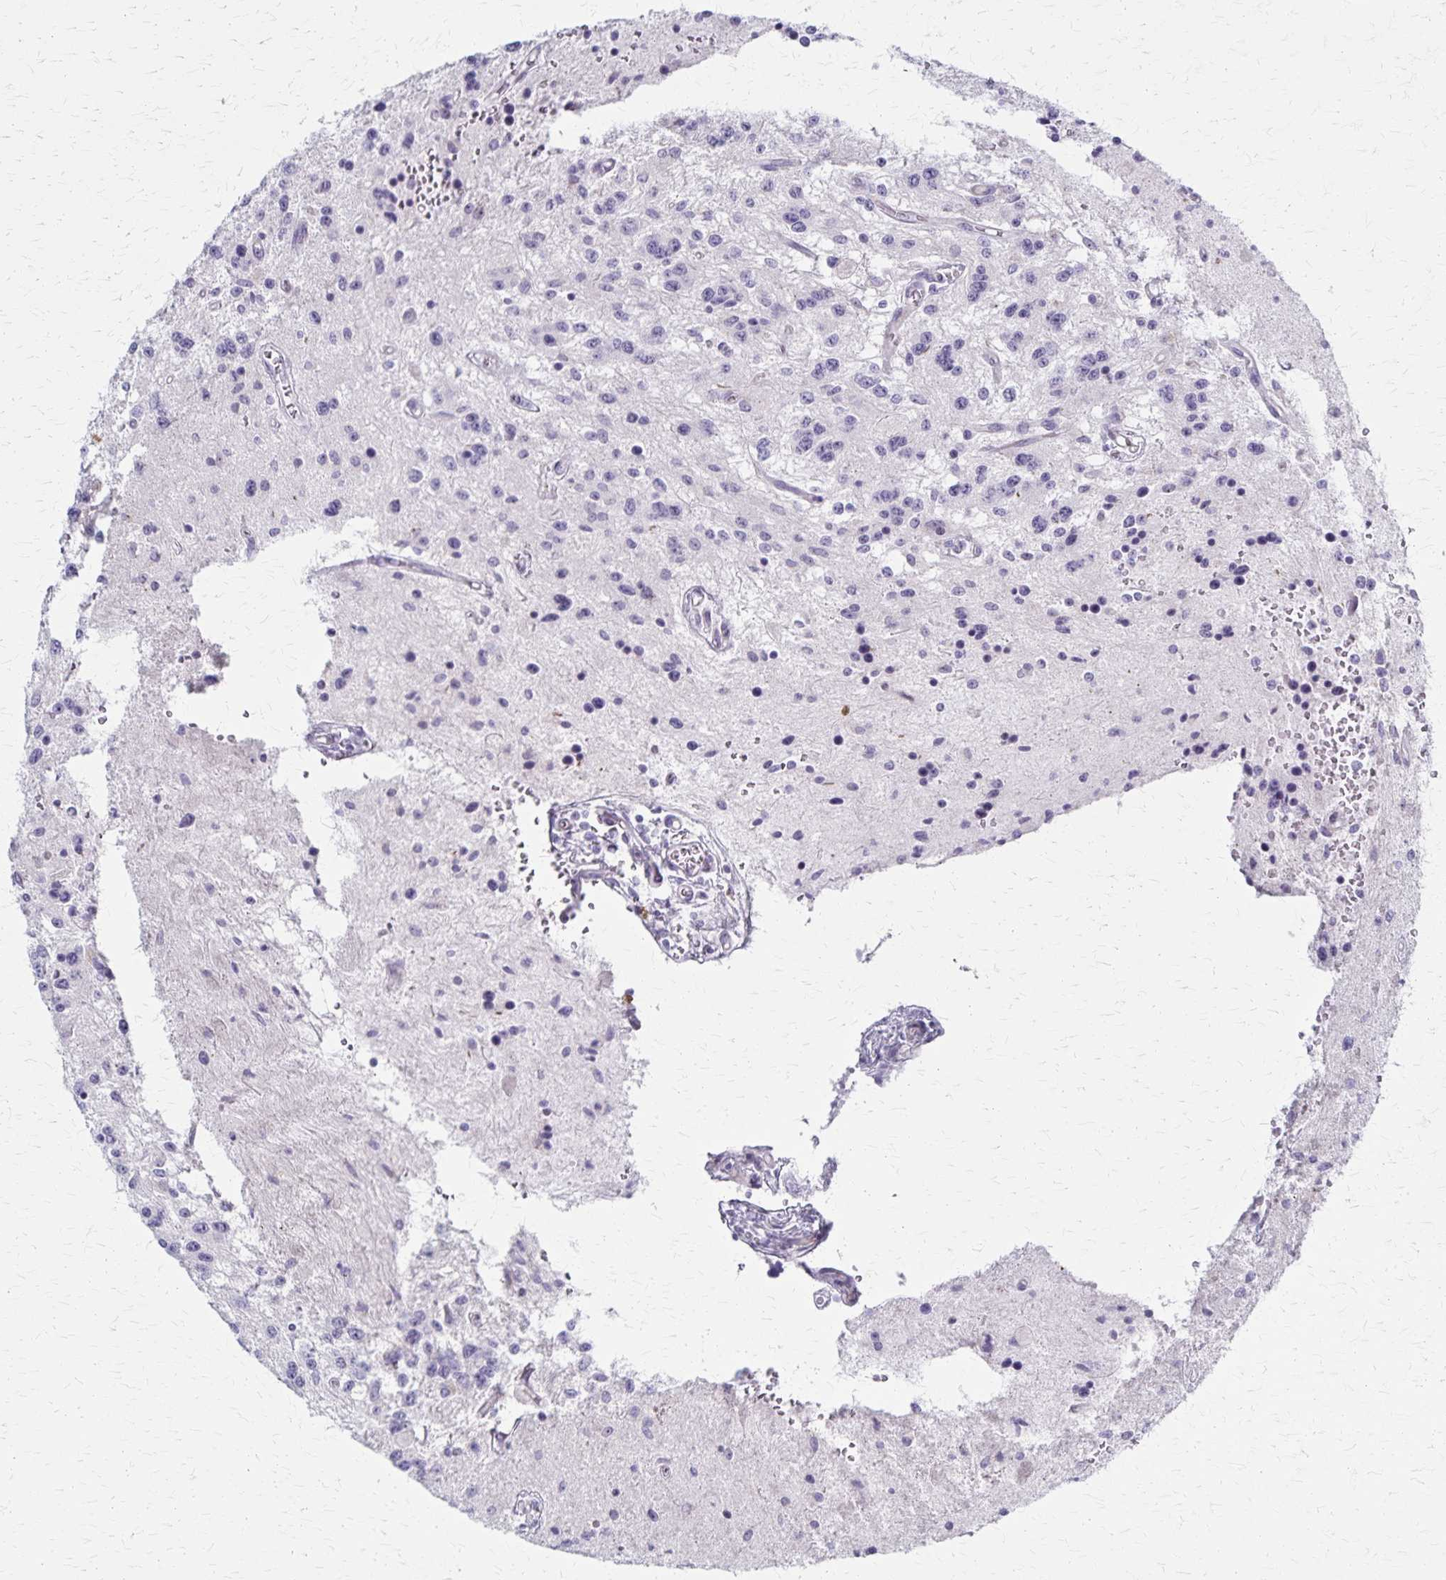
{"staining": {"intensity": "weak", "quantity": "25%-75%", "location": "nuclear"}, "tissue": "glioma", "cell_type": "Tumor cells", "image_type": "cancer", "snomed": [{"axis": "morphology", "description": "Glioma, malignant, Low grade"}, {"axis": "topography", "description": "Cerebellum"}], "caption": "Protein staining shows weak nuclear staining in approximately 25%-75% of tumor cells in low-grade glioma (malignant).", "gene": "DLK2", "patient": {"sex": "female", "age": 14}}